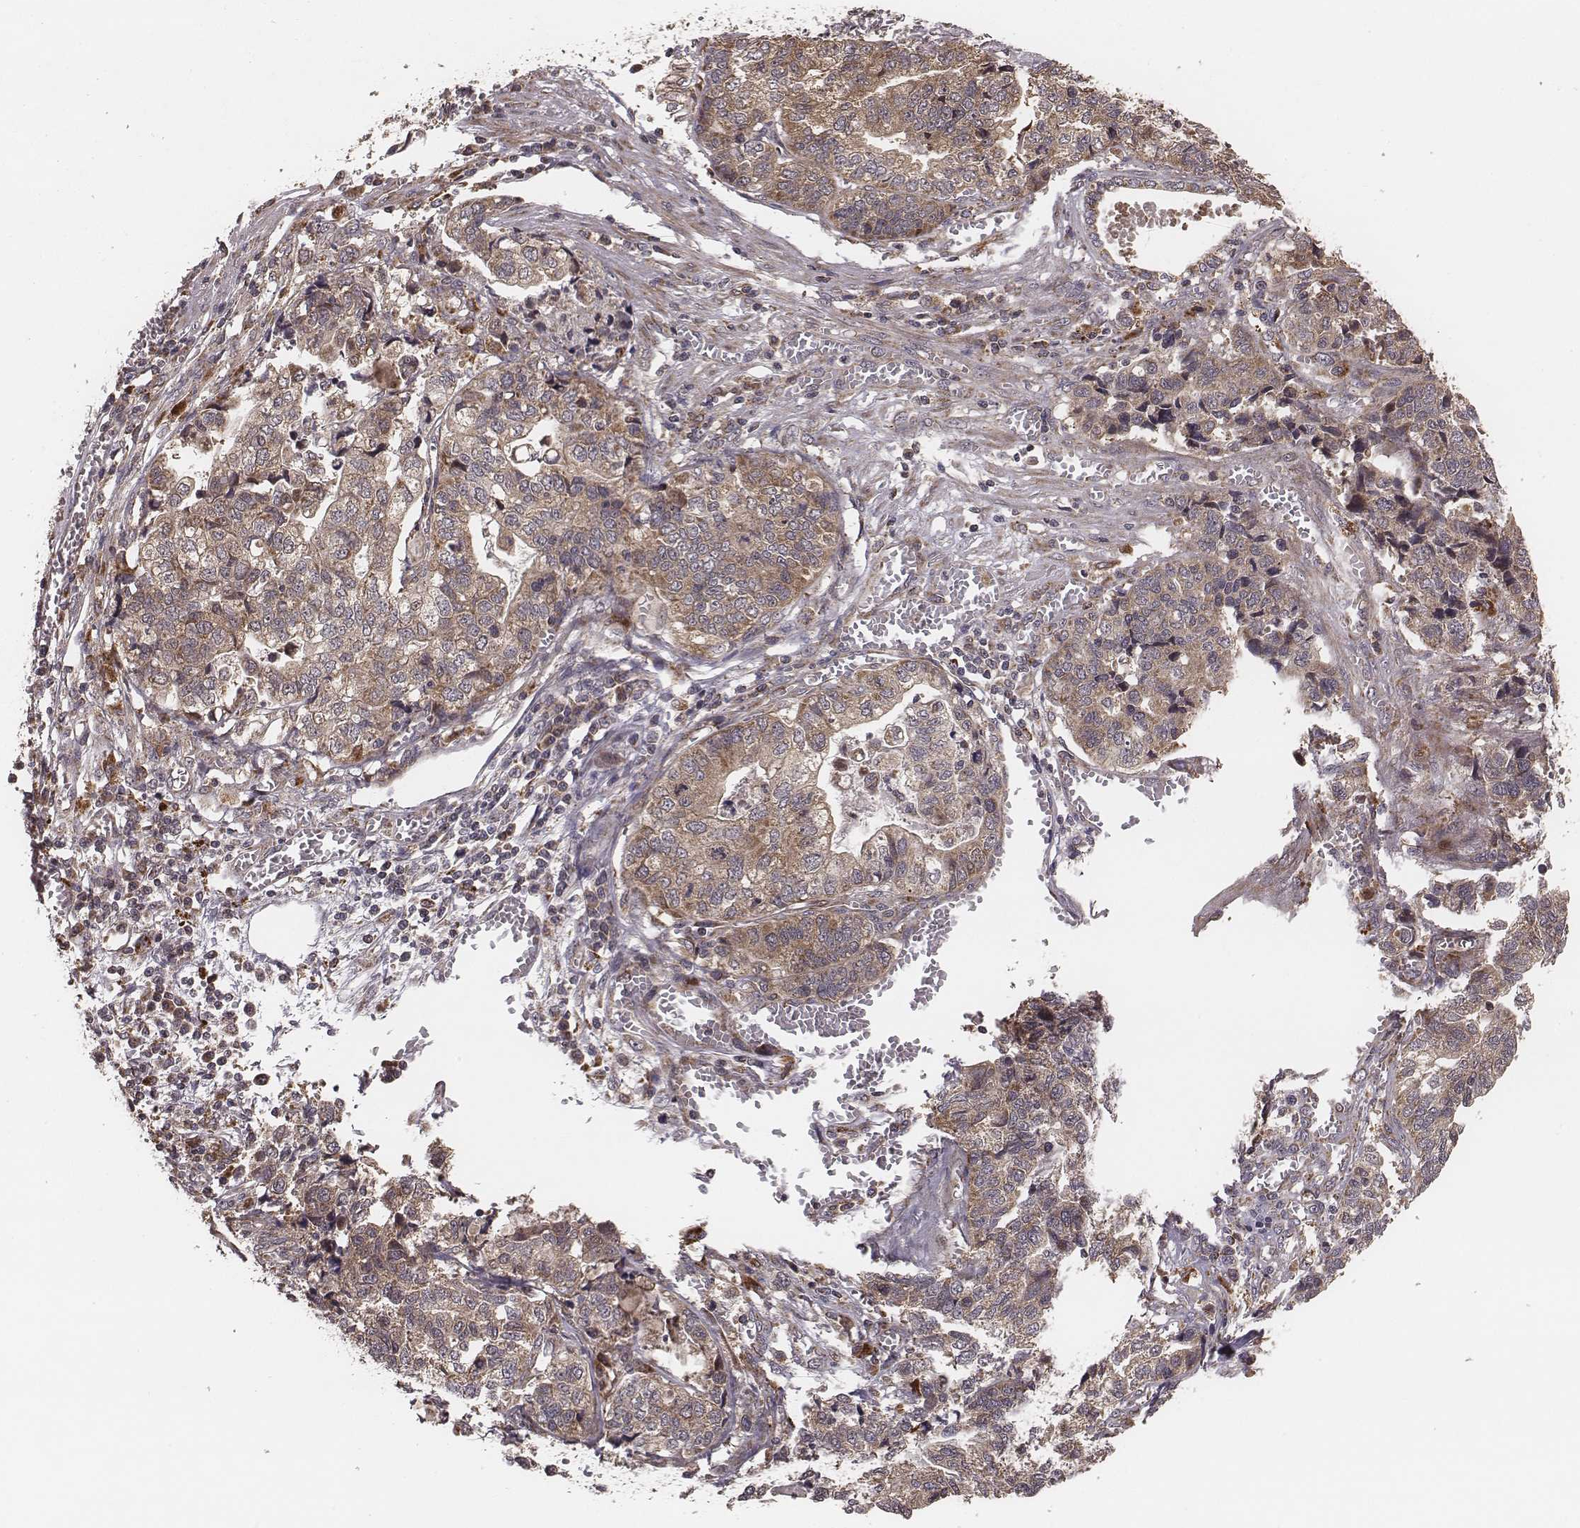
{"staining": {"intensity": "weak", "quantity": ">75%", "location": "cytoplasmic/membranous"}, "tissue": "stomach cancer", "cell_type": "Tumor cells", "image_type": "cancer", "snomed": [{"axis": "morphology", "description": "Adenocarcinoma, NOS"}, {"axis": "topography", "description": "Stomach, upper"}], "caption": "This is a micrograph of immunohistochemistry staining of adenocarcinoma (stomach), which shows weak positivity in the cytoplasmic/membranous of tumor cells.", "gene": "ZDHHC21", "patient": {"sex": "female", "age": 67}}